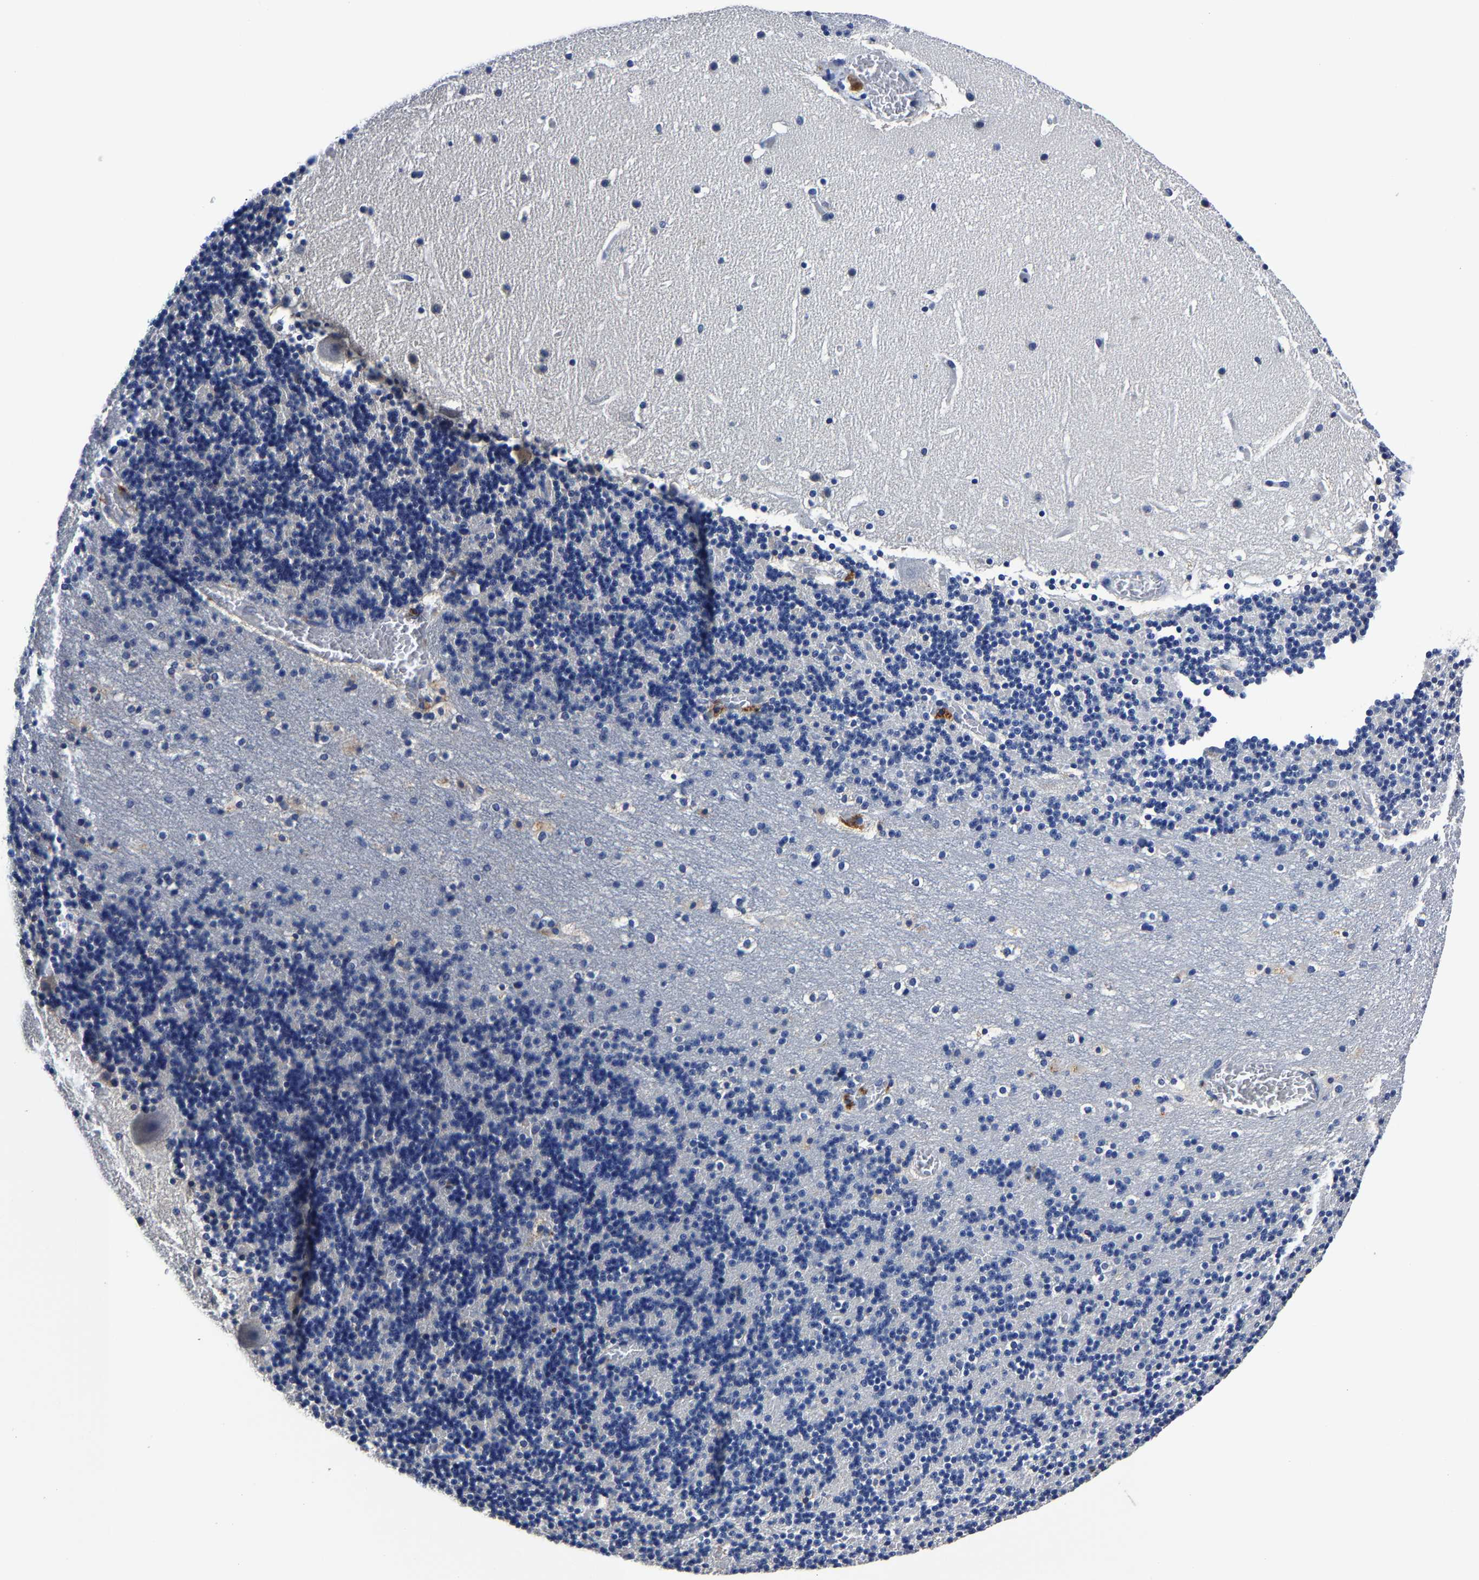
{"staining": {"intensity": "negative", "quantity": "none", "location": "none"}, "tissue": "cerebellum", "cell_type": "Cells in granular layer", "image_type": "normal", "snomed": [{"axis": "morphology", "description": "Normal tissue, NOS"}, {"axis": "topography", "description": "Cerebellum"}], "caption": "Immunohistochemistry histopathology image of normal cerebellum: cerebellum stained with DAB (3,3'-diaminobenzidine) demonstrates no significant protein staining in cells in granular layer.", "gene": "PSPH", "patient": {"sex": "male", "age": 45}}